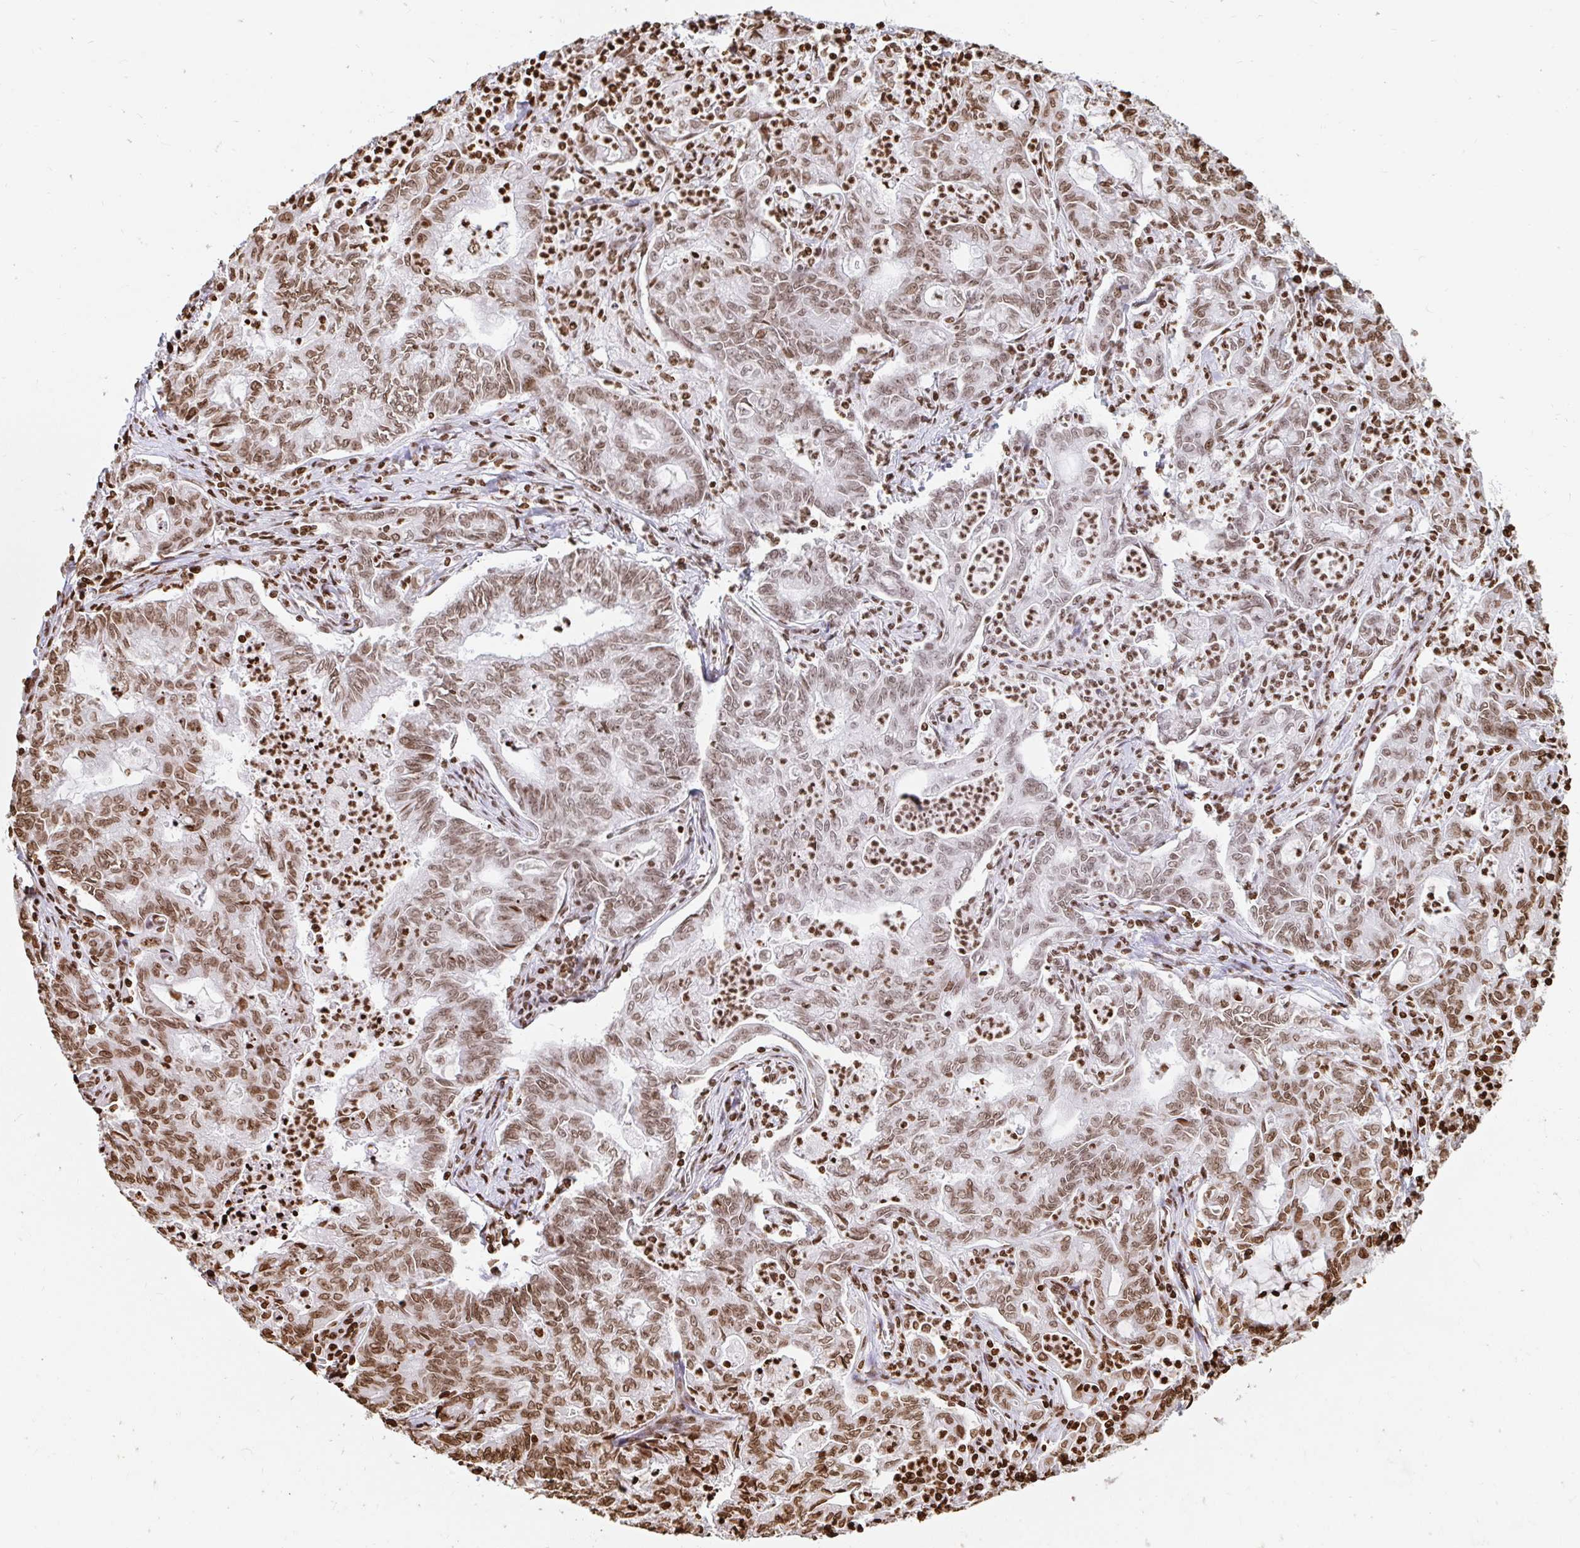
{"staining": {"intensity": "moderate", "quantity": ">75%", "location": "nuclear"}, "tissue": "stomach cancer", "cell_type": "Tumor cells", "image_type": "cancer", "snomed": [{"axis": "morphology", "description": "Adenocarcinoma, NOS"}, {"axis": "topography", "description": "Stomach, upper"}], "caption": "Immunohistochemical staining of human stomach cancer demonstrates medium levels of moderate nuclear protein expression in about >75% of tumor cells.", "gene": "H2BC5", "patient": {"sex": "female", "age": 79}}